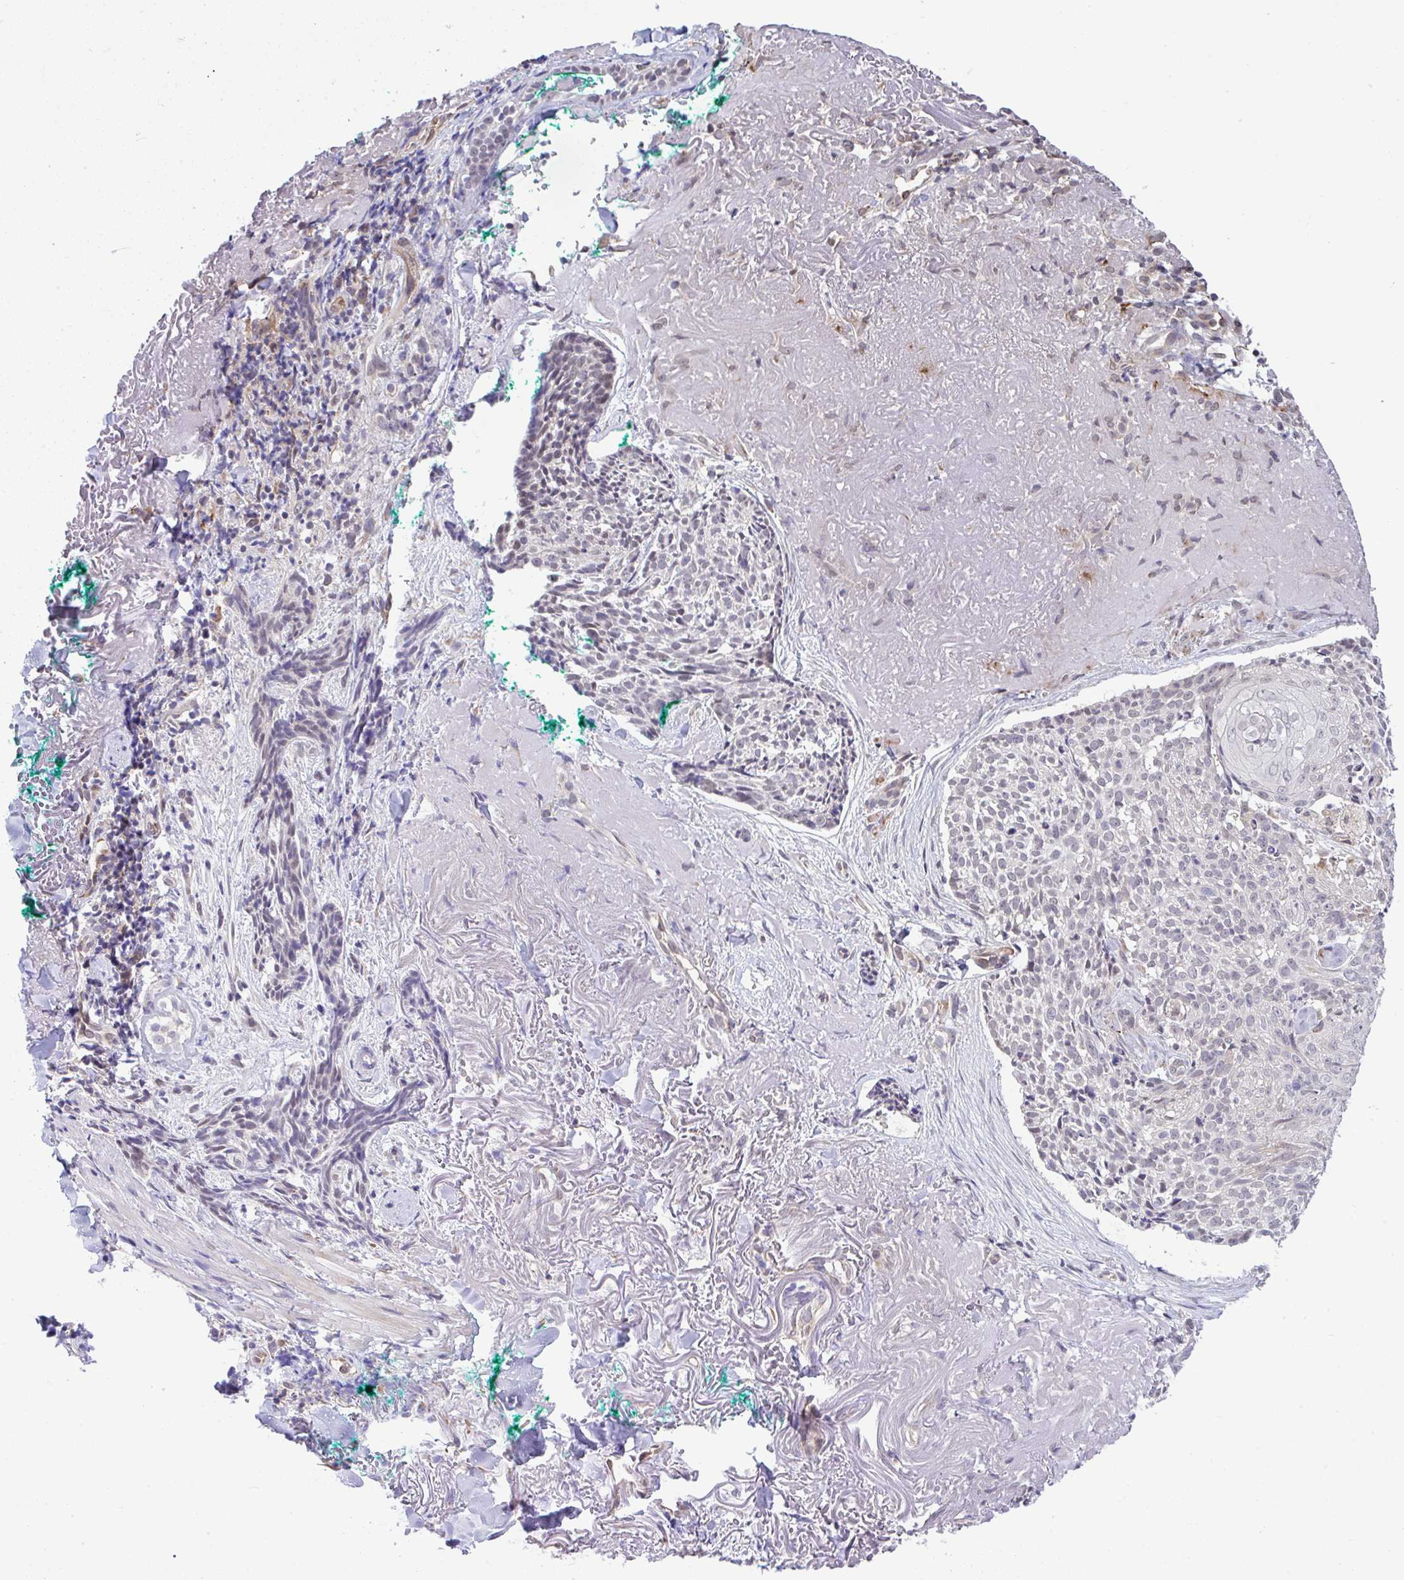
{"staining": {"intensity": "weak", "quantity": "<25%", "location": "nuclear"}, "tissue": "skin cancer", "cell_type": "Tumor cells", "image_type": "cancer", "snomed": [{"axis": "morphology", "description": "Basal cell carcinoma"}, {"axis": "topography", "description": "Skin"}, {"axis": "topography", "description": "Skin of face"}], "caption": "Immunohistochemistry of skin cancer (basal cell carcinoma) reveals no staining in tumor cells.", "gene": "C9orf64", "patient": {"sex": "female", "age": 95}}